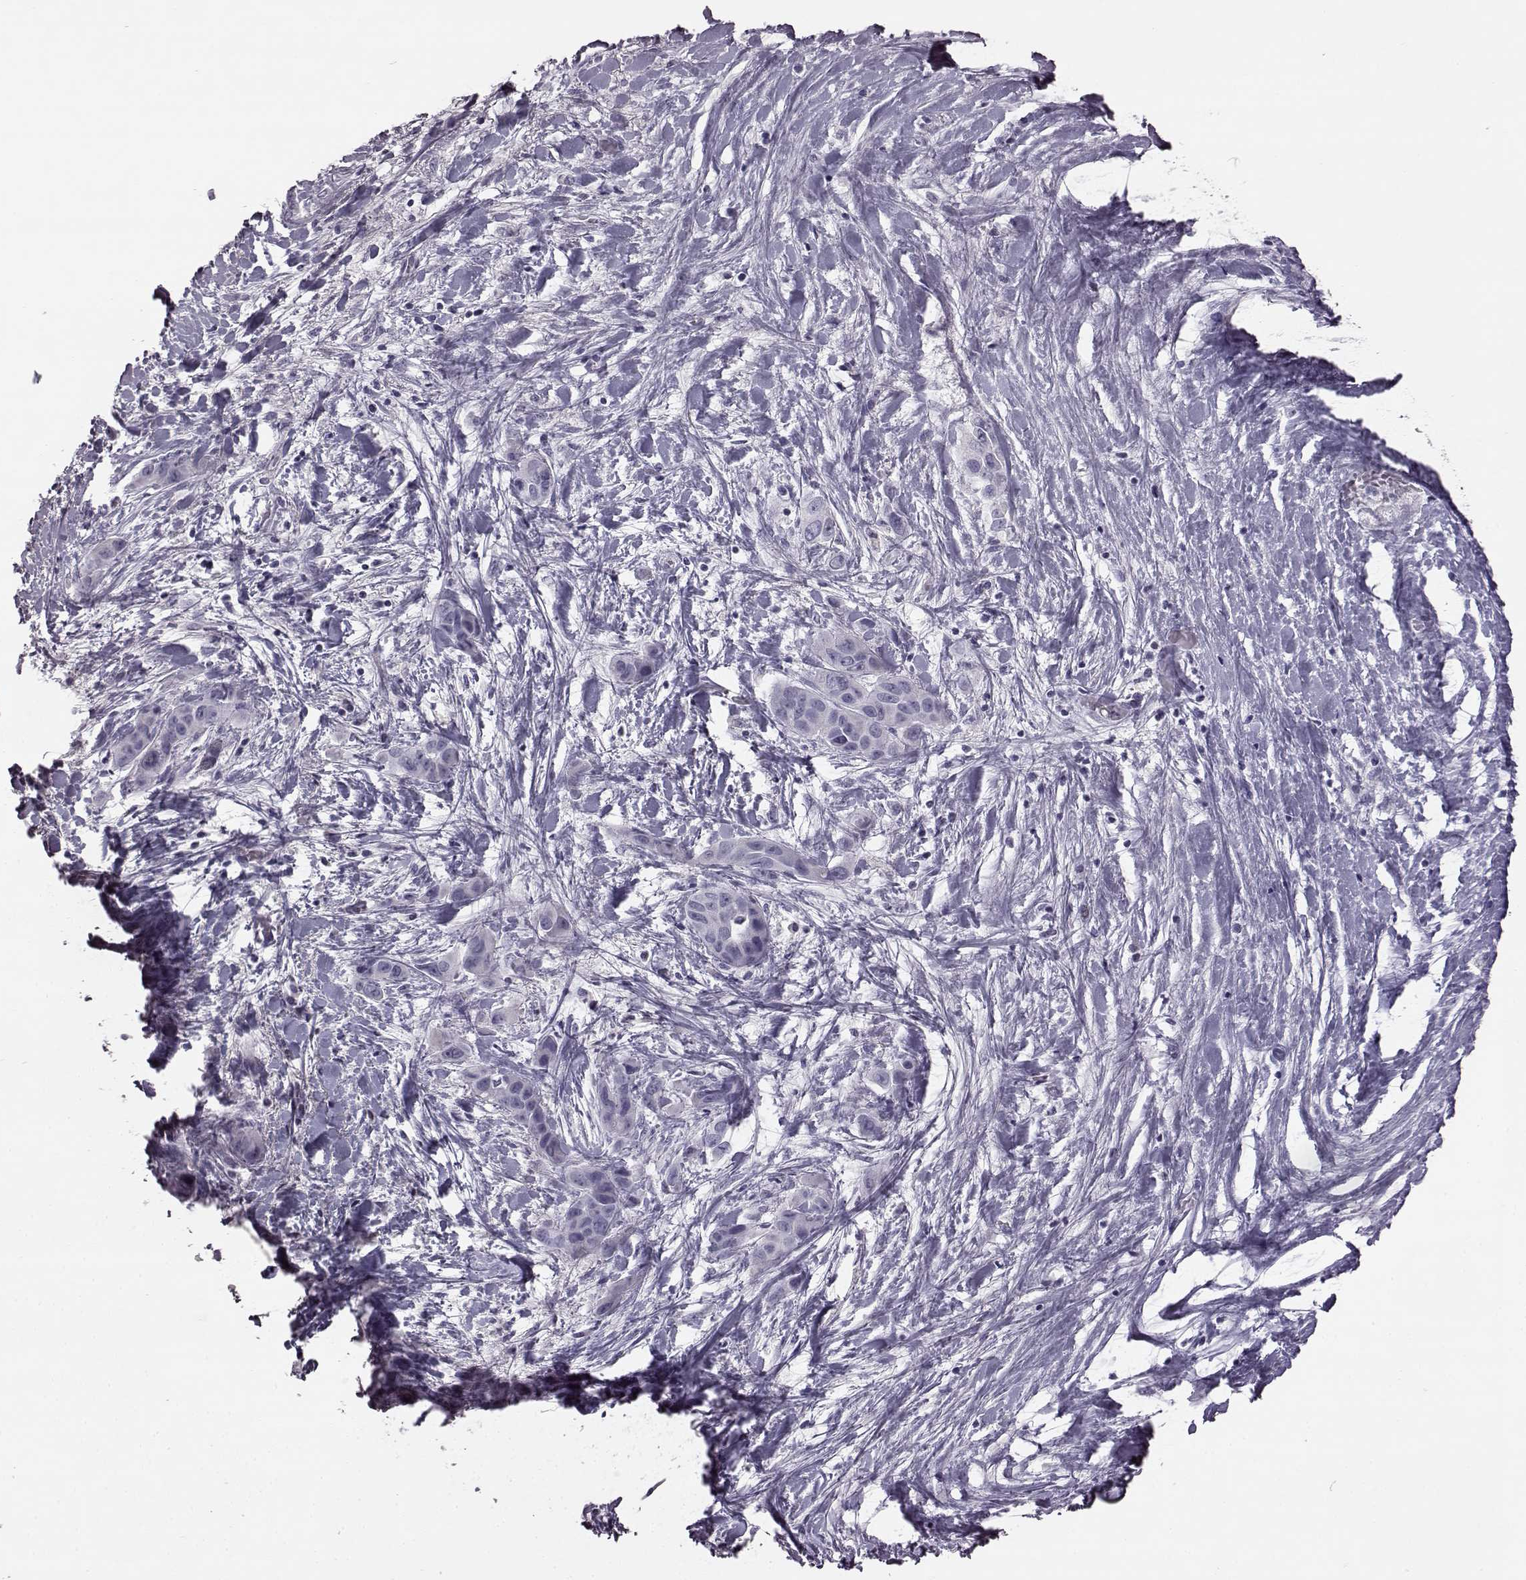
{"staining": {"intensity": "negative", "quantity": "none", "location": "none"}, "tissue": "liver cancer", "cell_type": "Tumor cells", "image_type": "cancer", "snomed": [{"axis": "morphology", "description": "Cholangiocarcinoma"}, {"axis": "topography", "description": "Liver"}], "caption": "Cholangiocarcinoma (liver) stained for a protein using IHC shows no expression tumor cells.", "gene": "ODAD4", "patient": {"sex": "female", "age": 52}}